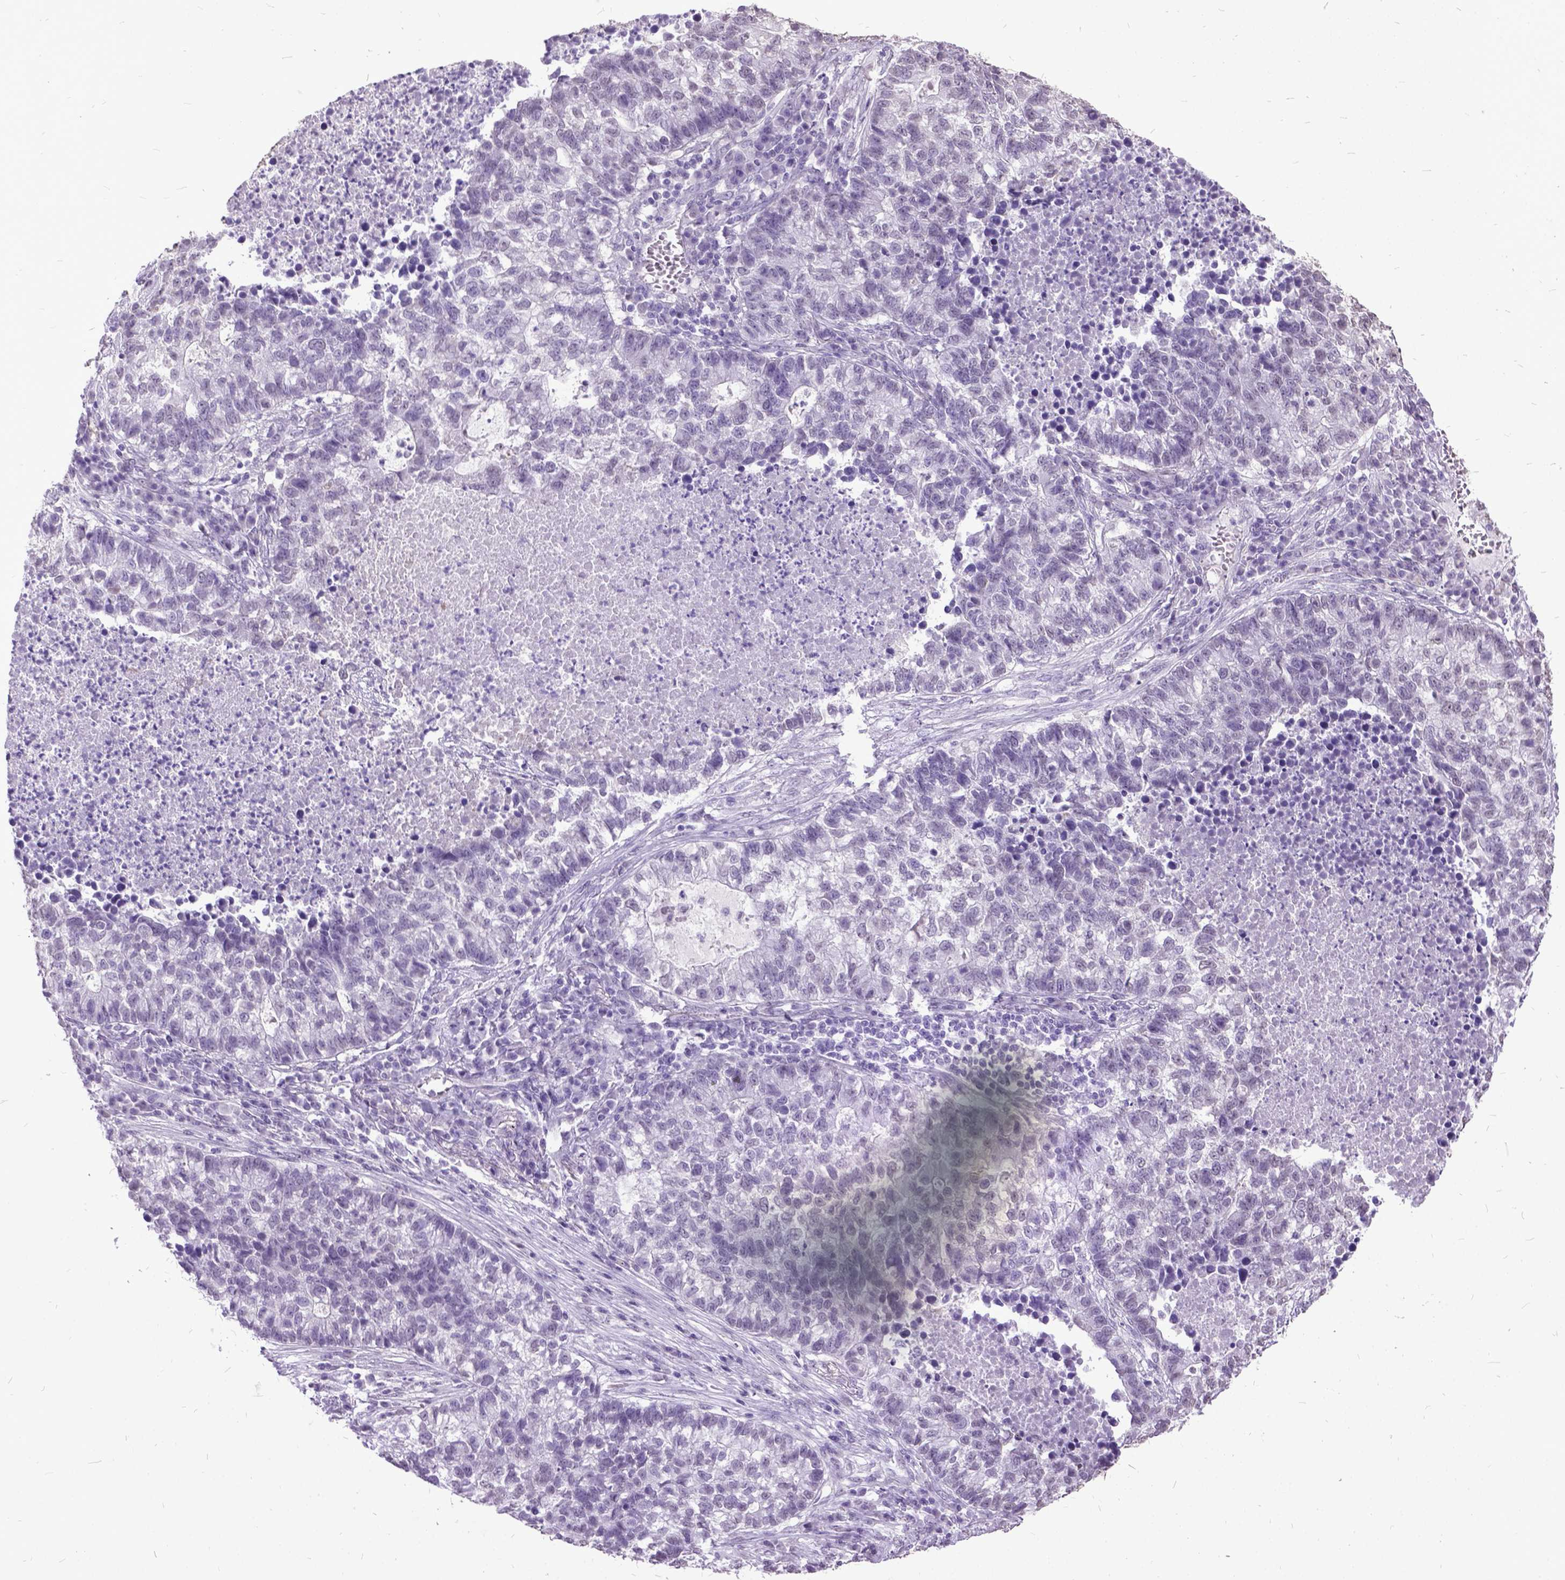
{"staining": {"intensity": "negative", "quantity": "none", "location": "none"}, "tissue": "lung cancer", "cell_type": "Tumor cells", "image_type": "cancer", "snomed": [{"axis": "morphology", "description": "Adenocarcinoma, NOS"}, {"axis": "topography", "description": "Lung"}], "caption": "The IHC photomicrograph has no significant staining in tumor cells of lung adenocarcinoma tissue.", "gene": "MARCHF10", "patient": {"sex": "male", "age": 57}}